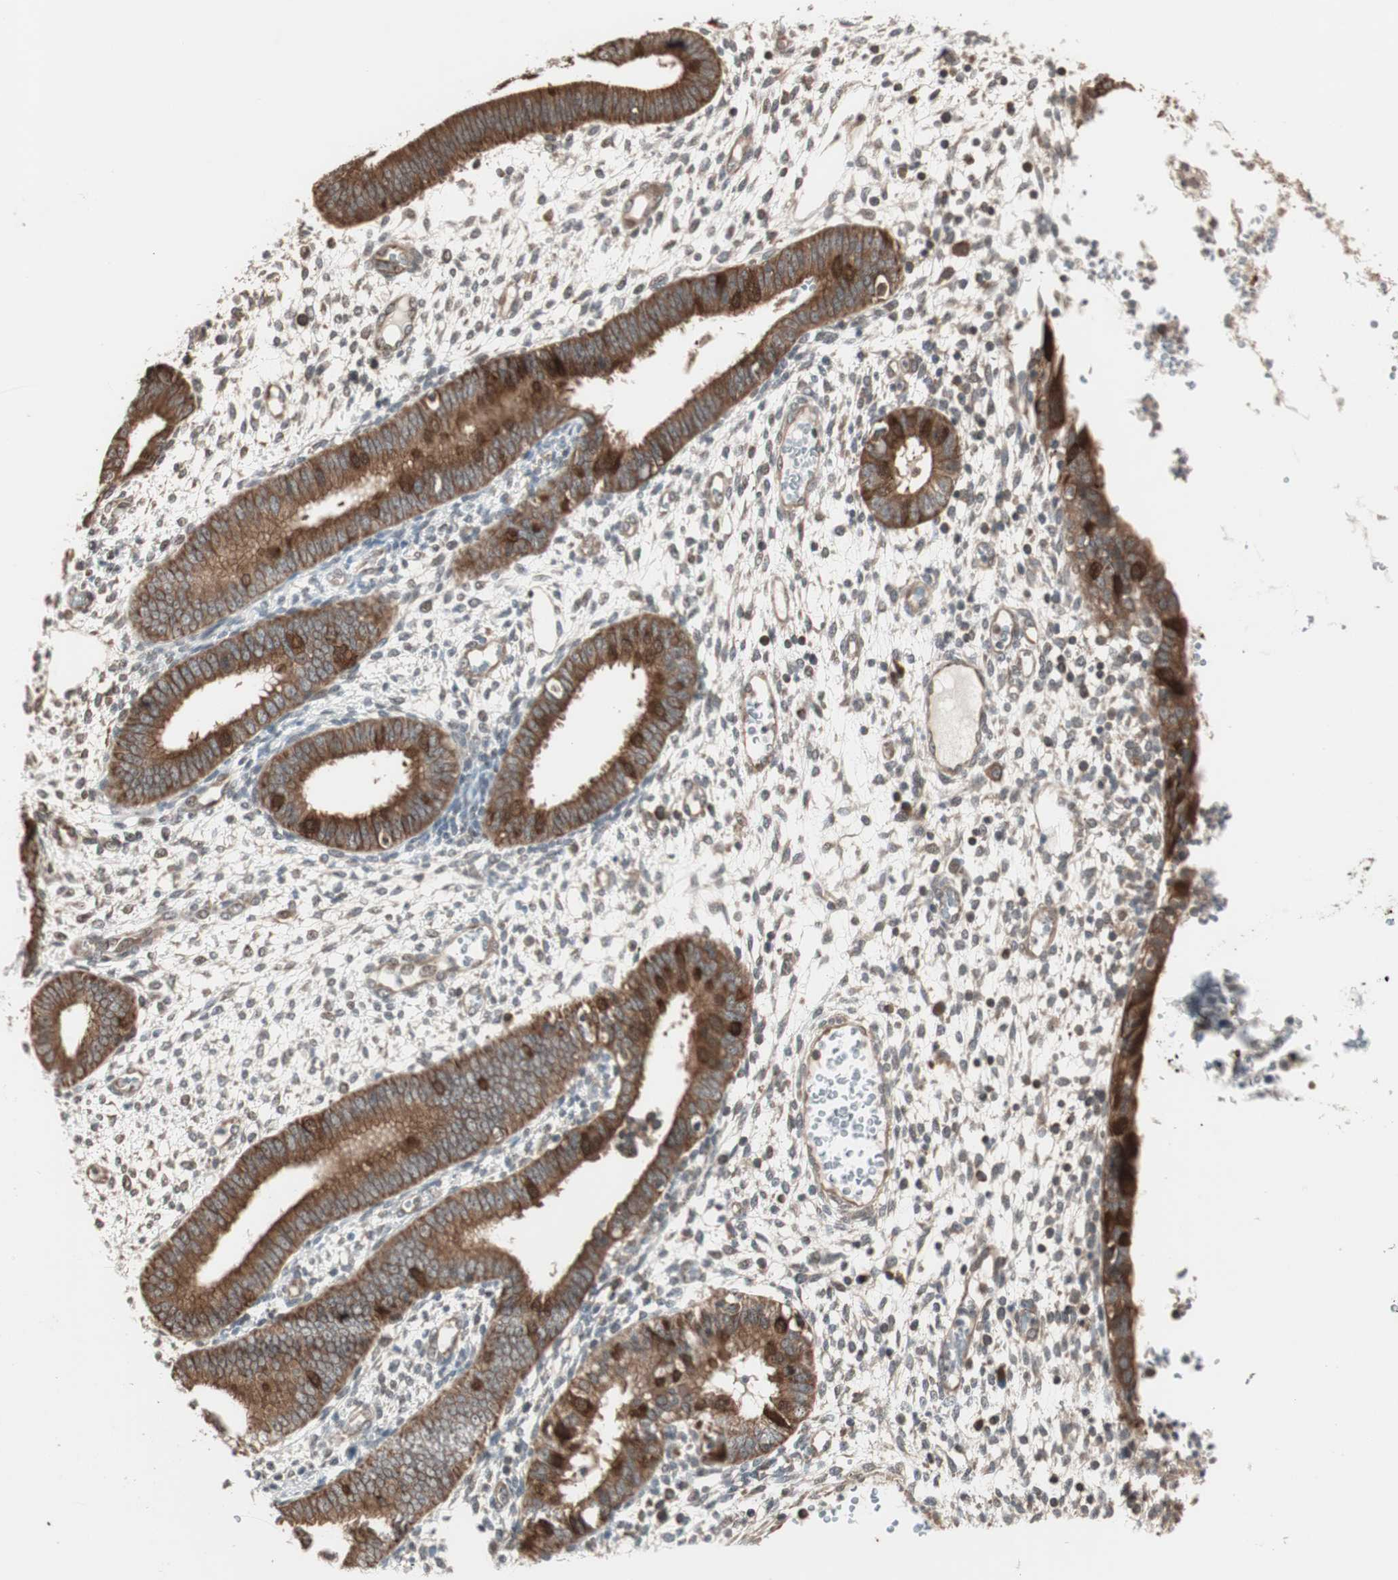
{"staining": {"intensity": "weak", "quantity": "25%-75%", "location": "cytoplasmic/membranous"}, "tissue": "endometrium", "cell_type": "Cells in endometrial stroma", "image_type": "normal", "snomed": [{"axis": "morphology", "description": "Normal tissue, NOS"}, {"axis": "topography", "description": "Endometrium"}], "caption": "Endometrium was stained to show a protein in brown. There is low levels of weak cytoplasmic/membranous expression in approximately 25%-75% of cells in endometrial stroma. The protein is shown in brown color, while the nuclei are stained blue.", "gene": "FBXO5", "patient": {"sex": "female", "age": 35}}